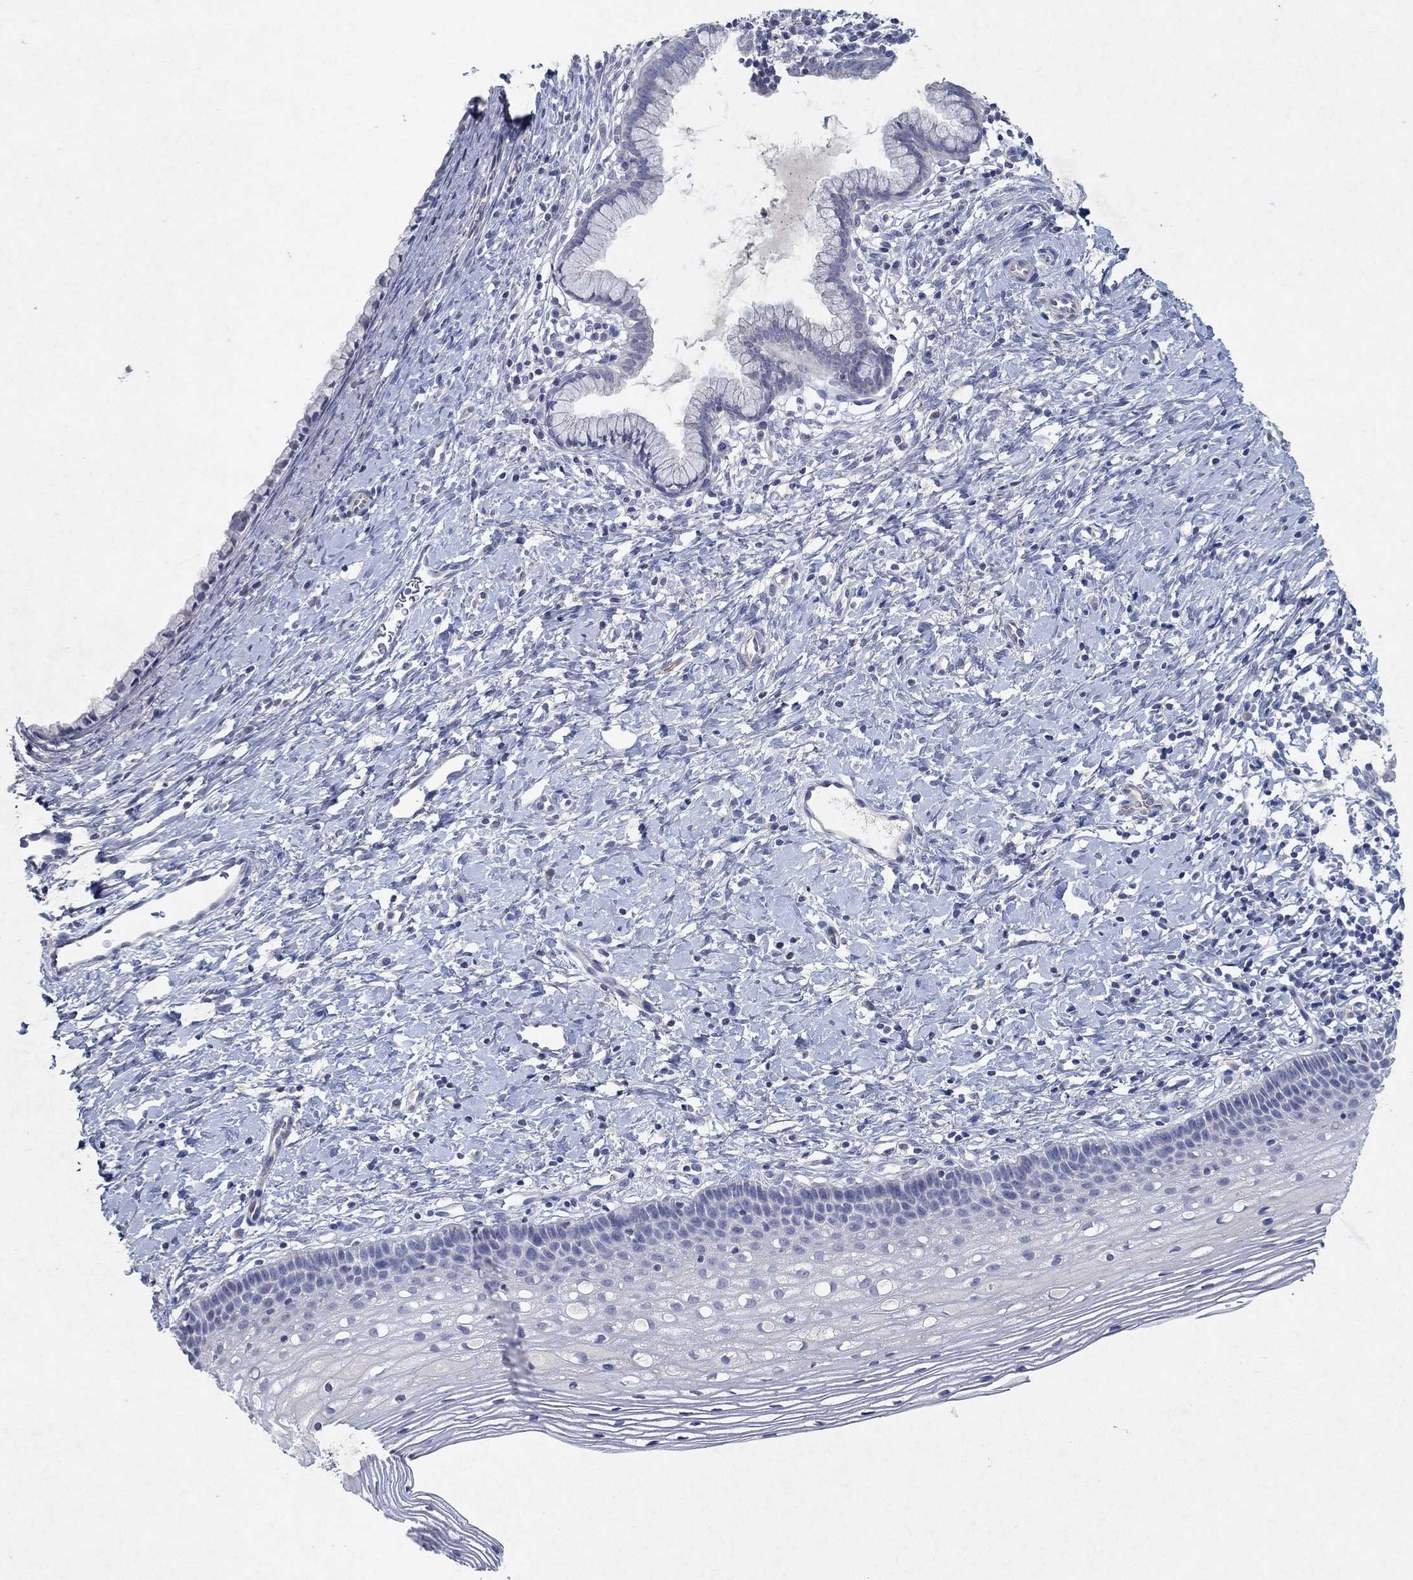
{"staining": {"intensity": "negative", "quantity": "none", "location": "none"}, "tissue": "cervix", "cell_type": "Glandular cells", "image_type": "normal", "snomed": [{"axis": "morphology", "description": "Normal tissue, NOS"}, {"axis": "topography", "description": "Cervix"}], "caption": "Immunohistochemistry micrograph of unremarkable cervix: cervix stained with DAB (3,3'-diaminobenzidine) displays no significant protein staining in glandular cells. (DAB immunohistochemistry (IHC) with hematoxylin counter stain).", "gene": "KRT40", "patient": {"sex": "female", "age": 39}}